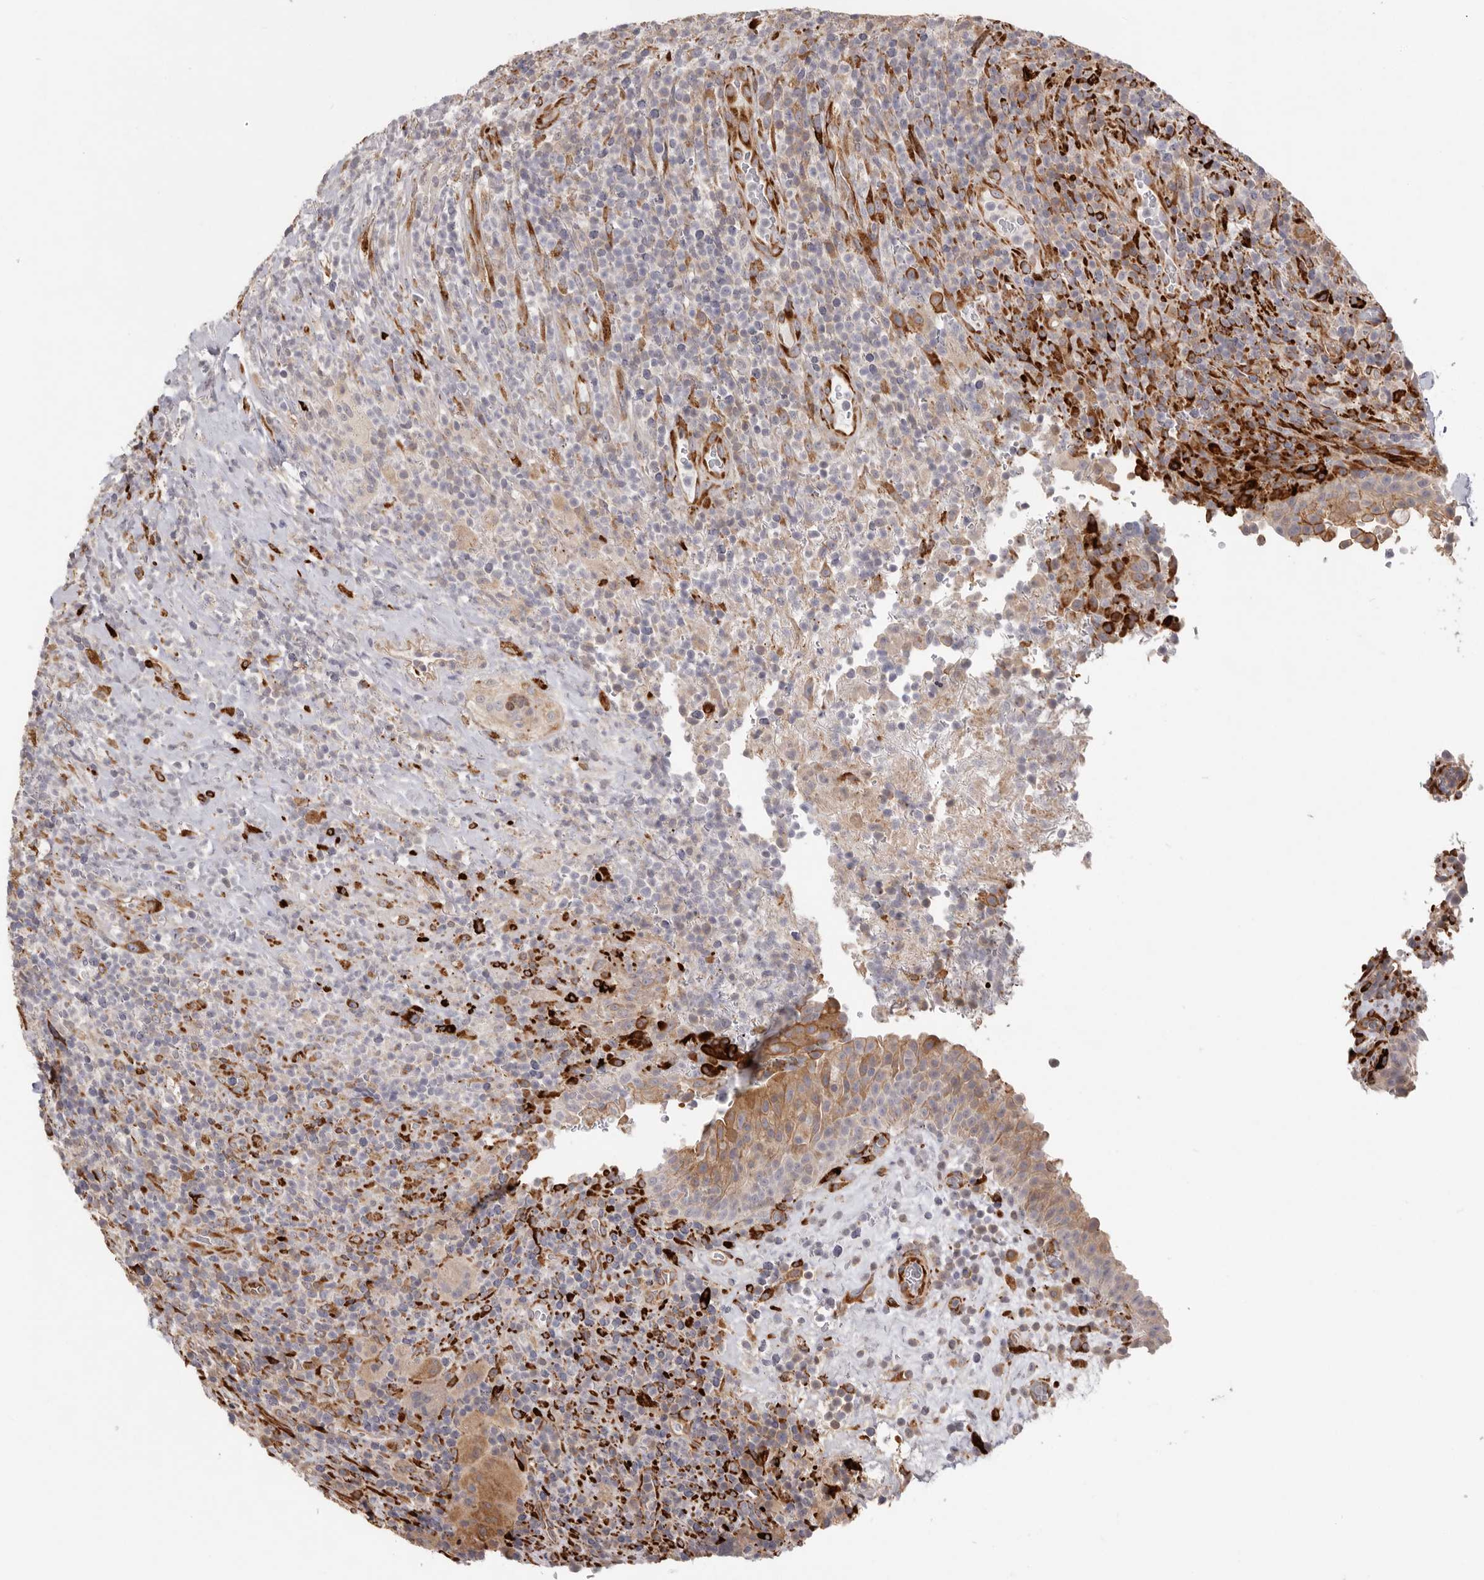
{"staining": {"intensity": "moderate", "quantity": ">75%", "location": "cytoplasmic/membranous"}, "tissue": "urinary bladder", "cell_type": "Urothelial cells", "image_type": "normal", "snomed": [{"axis": "morphology", "description": "Normal tissue, NOS"}, {"axis": "morphology", "description": "Inflammation, NOS"}, {"axis": "topography", "description": "Urinary bladder"}], "caption": "An image showing moderate cytoplasmic/membranous positivity in about >75% of urothelial cells in normal urinary bladder, as visualized by brown immunohistochemical staining.", "gene": "WDTC1", "patient": {"sex": "female", "age": 75}}